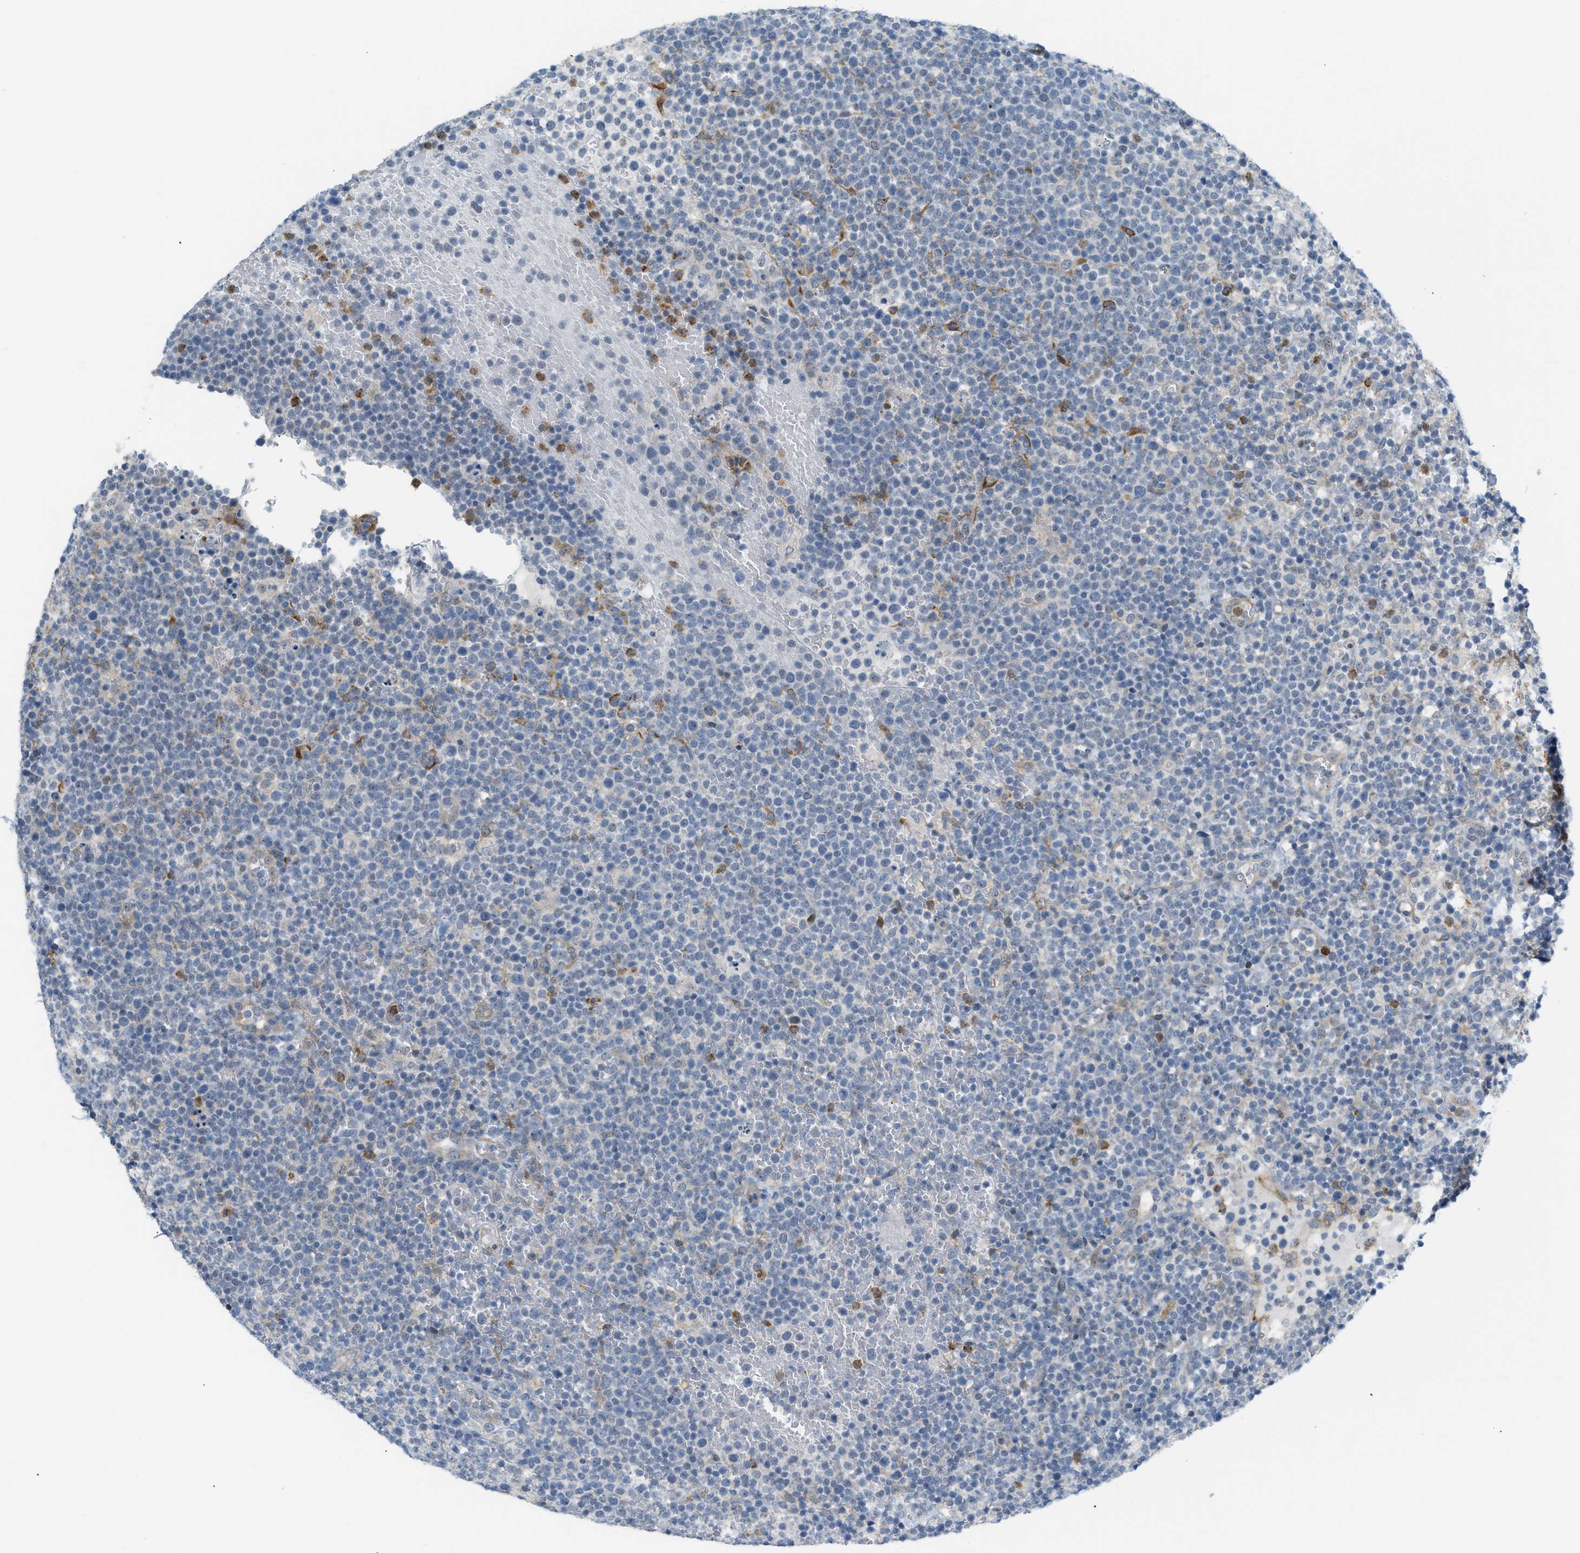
{"staining": {"intensity": "weak", "quantity": "<25%", "location": "cytoplasmic/membranous"}, "tissue": "lymphoma", "cell_type": "Tumor cells", "image_type": "cancer", "snomed": [{"axis": "morphology", "description": "Malignant lymphoma, non-Hodgkin's type, High grade"}, {"axis": "topography", "description": "Lymph node"}], "caption": "High magnification brightfield microscopy of lymphoma stained with DAB (brown) and counterstained with hematoxylin (blue): tumor cells show no significant expression.", "gene": "ZNF408", "patient": {"sex": "male", "age": 61}}